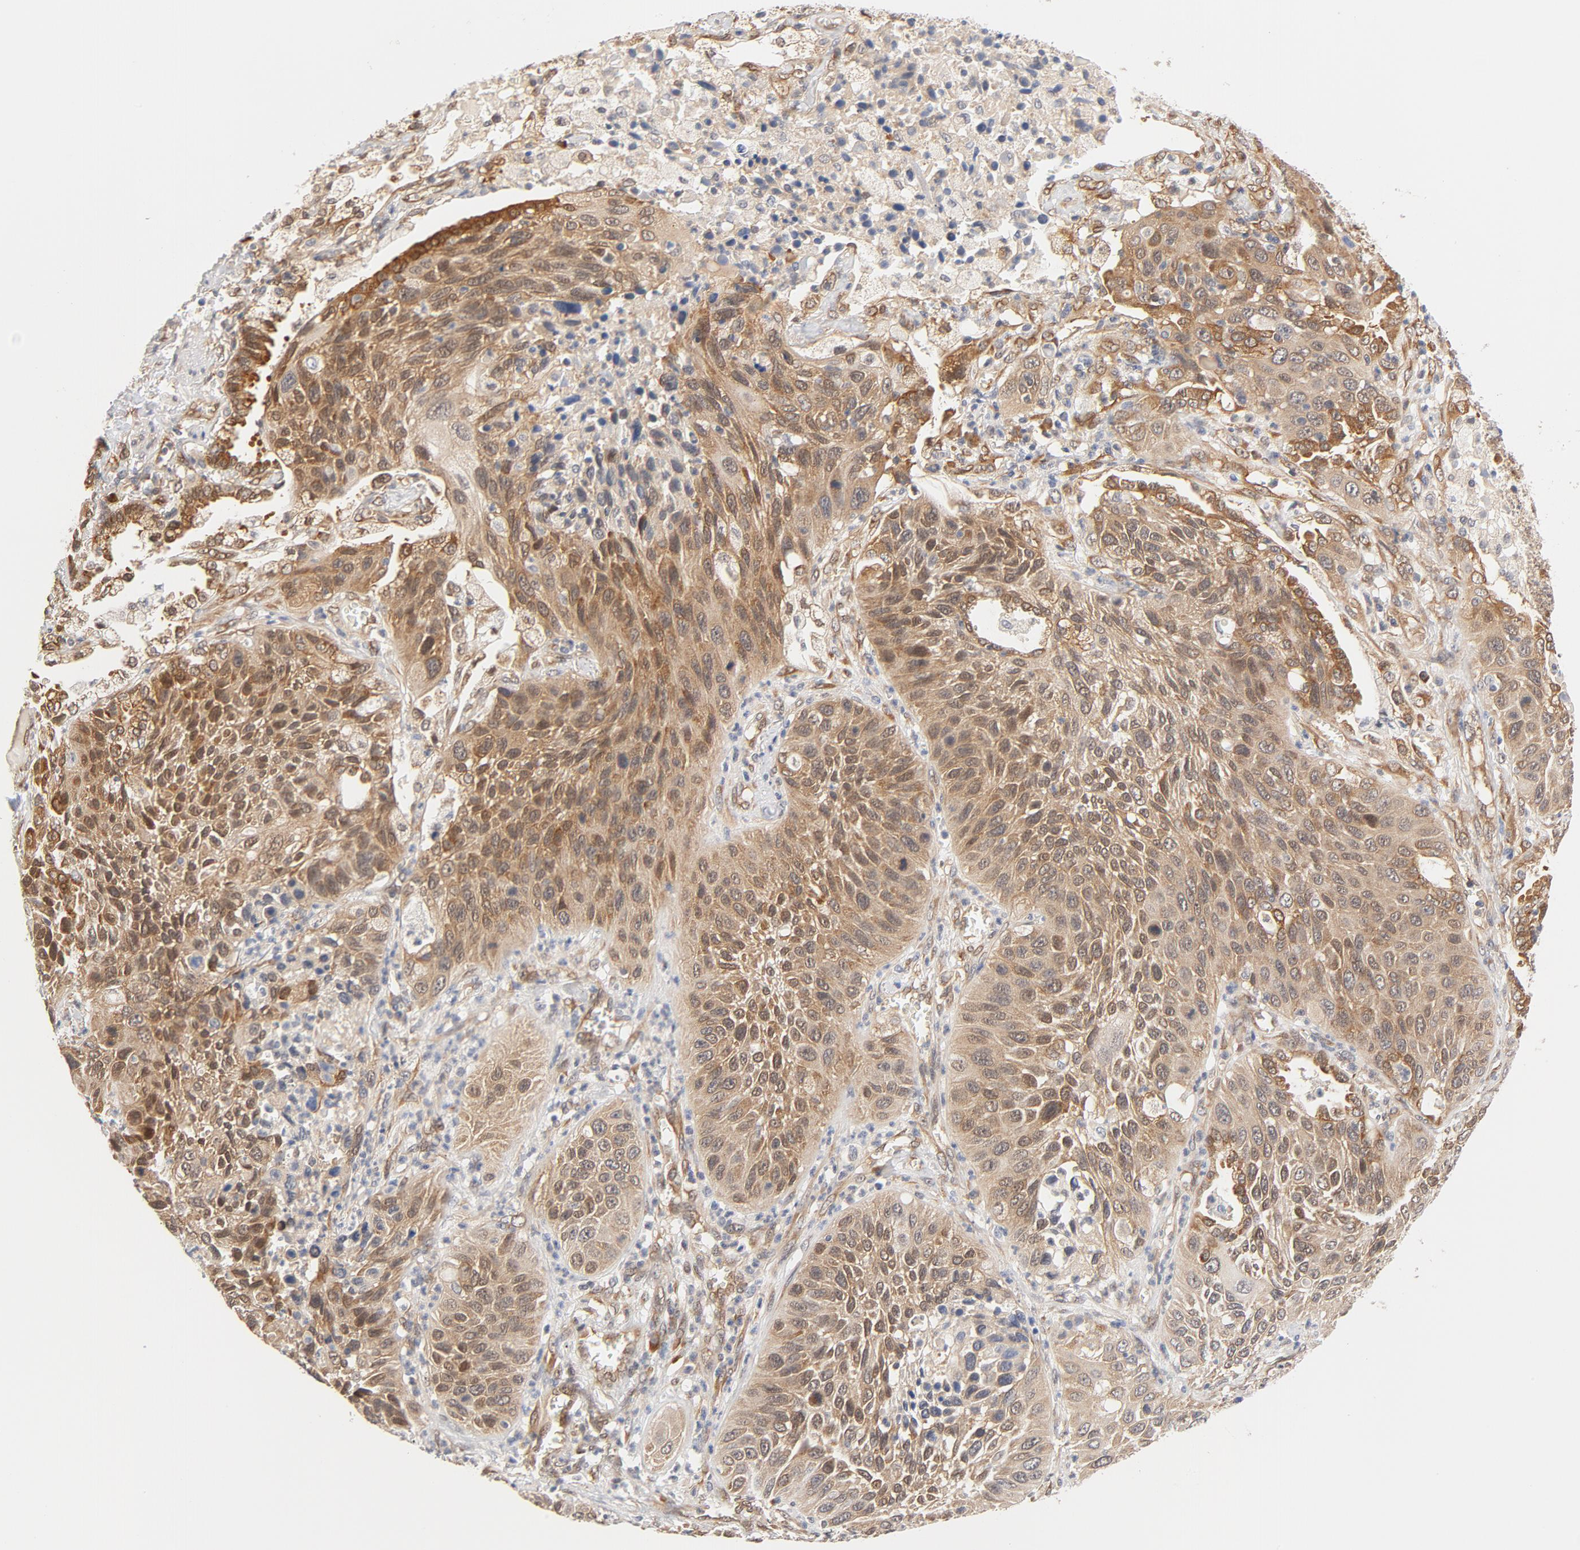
{"staining": {"intensity": "moderate", "quantity": ">75%", "location": "cytoplasmic/membranous,nuclear"}, "tissue": "lung cancer", "cell_type": "Tumor cells", "image_type": "cancer", "snomed": [{"axis": "morphology", "description": "Squamous cell carcinoma, NOS"}, {"axis": "topography", "description": "Lung"}], "caption": "Protein expression by IHC exhibits moderate cytoplasmic/membranous and nuclear expression in approximately >75% of tumor cells in lung squamous cell carcinoma. The protein is shown in brown color, while the nuclei are stained blue.", "gene": "EIF4E", "patient": {"sex": "female", "age": 76}}